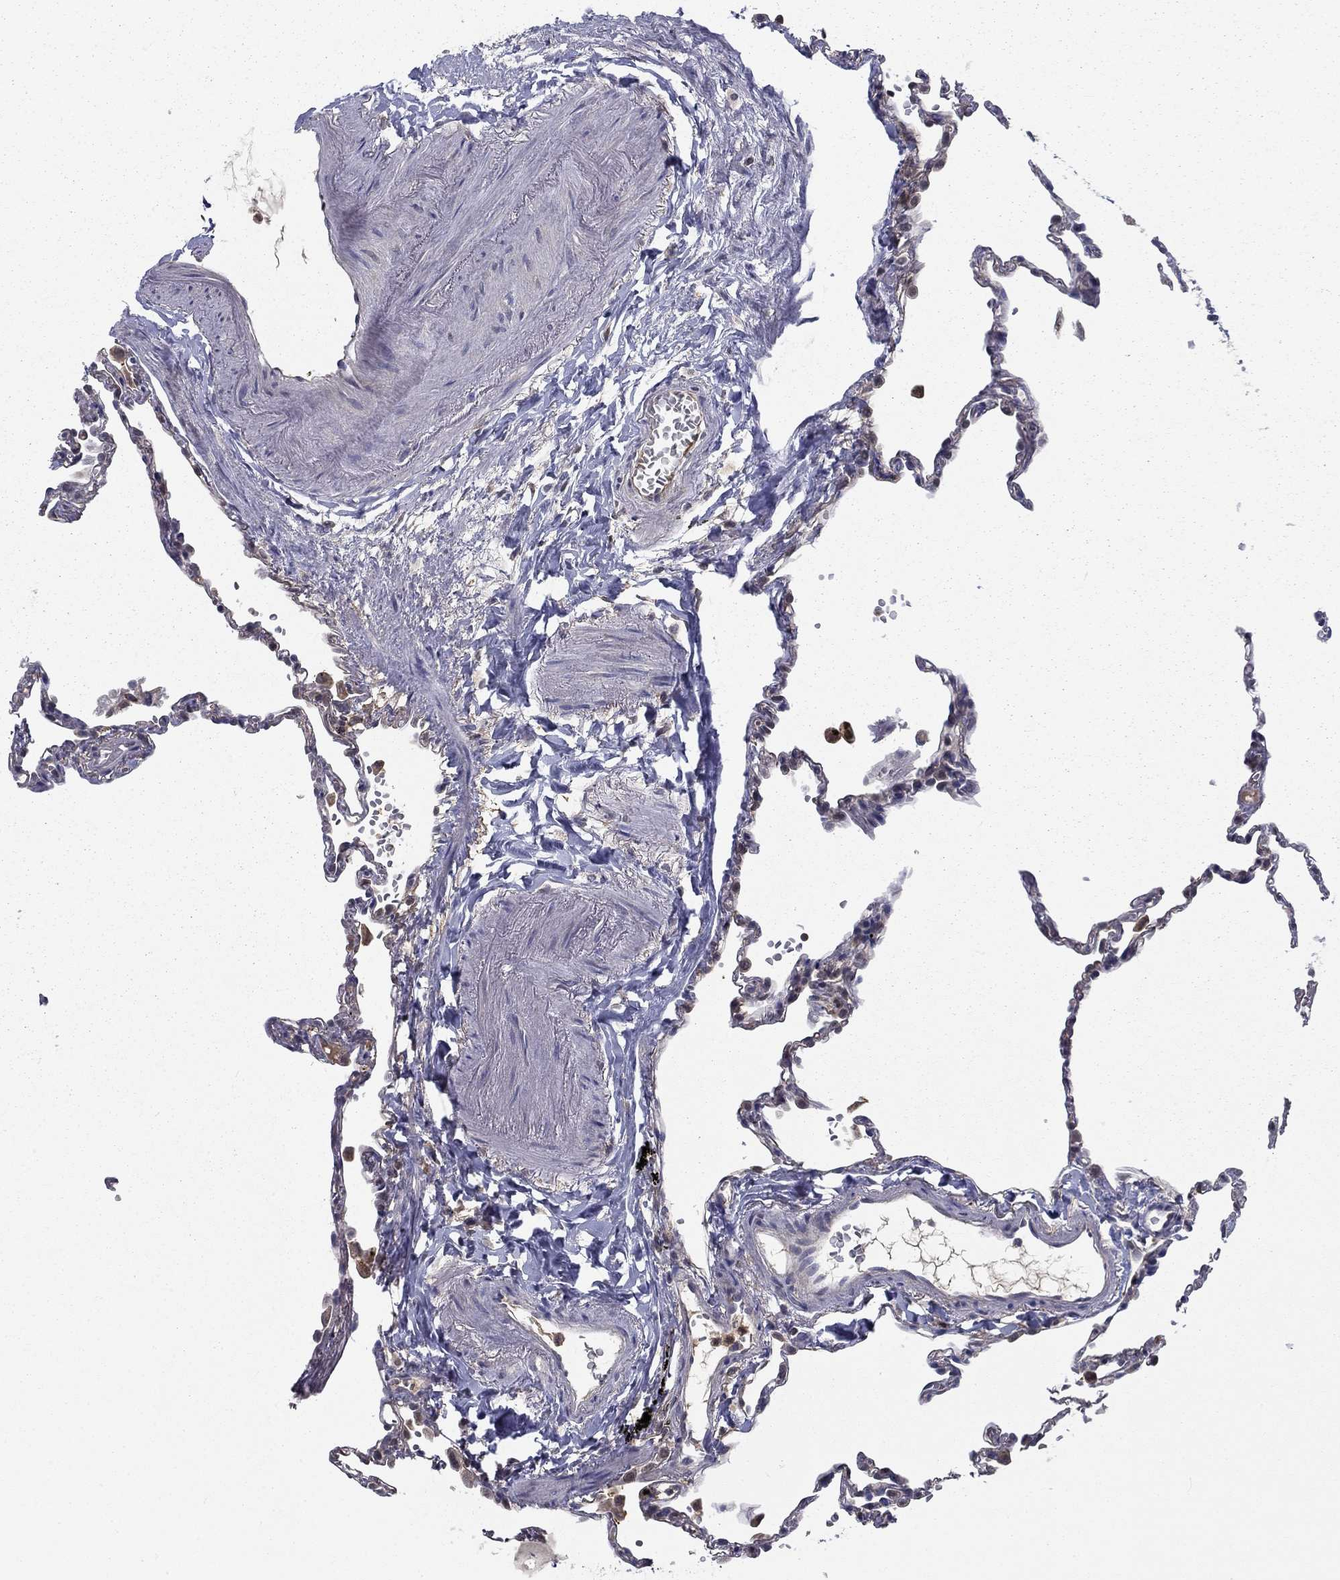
{"staining": {"intensity": "negative", "quantity": "none", "location": "none"}, "tissue": "lung", "cell_type": "Alveolar cells", "image_type": "normal", "snomed": [{"axis": "morphology", "description": "Normal tissue, NOS"}, {"axis": "topography", "description": "Lung"}], "caption": "The histopathology image demonstrates no significant staining in alveolar cells of lung.", "gene": "NIT2", "patient": {"sex": "male", "age": 78}}